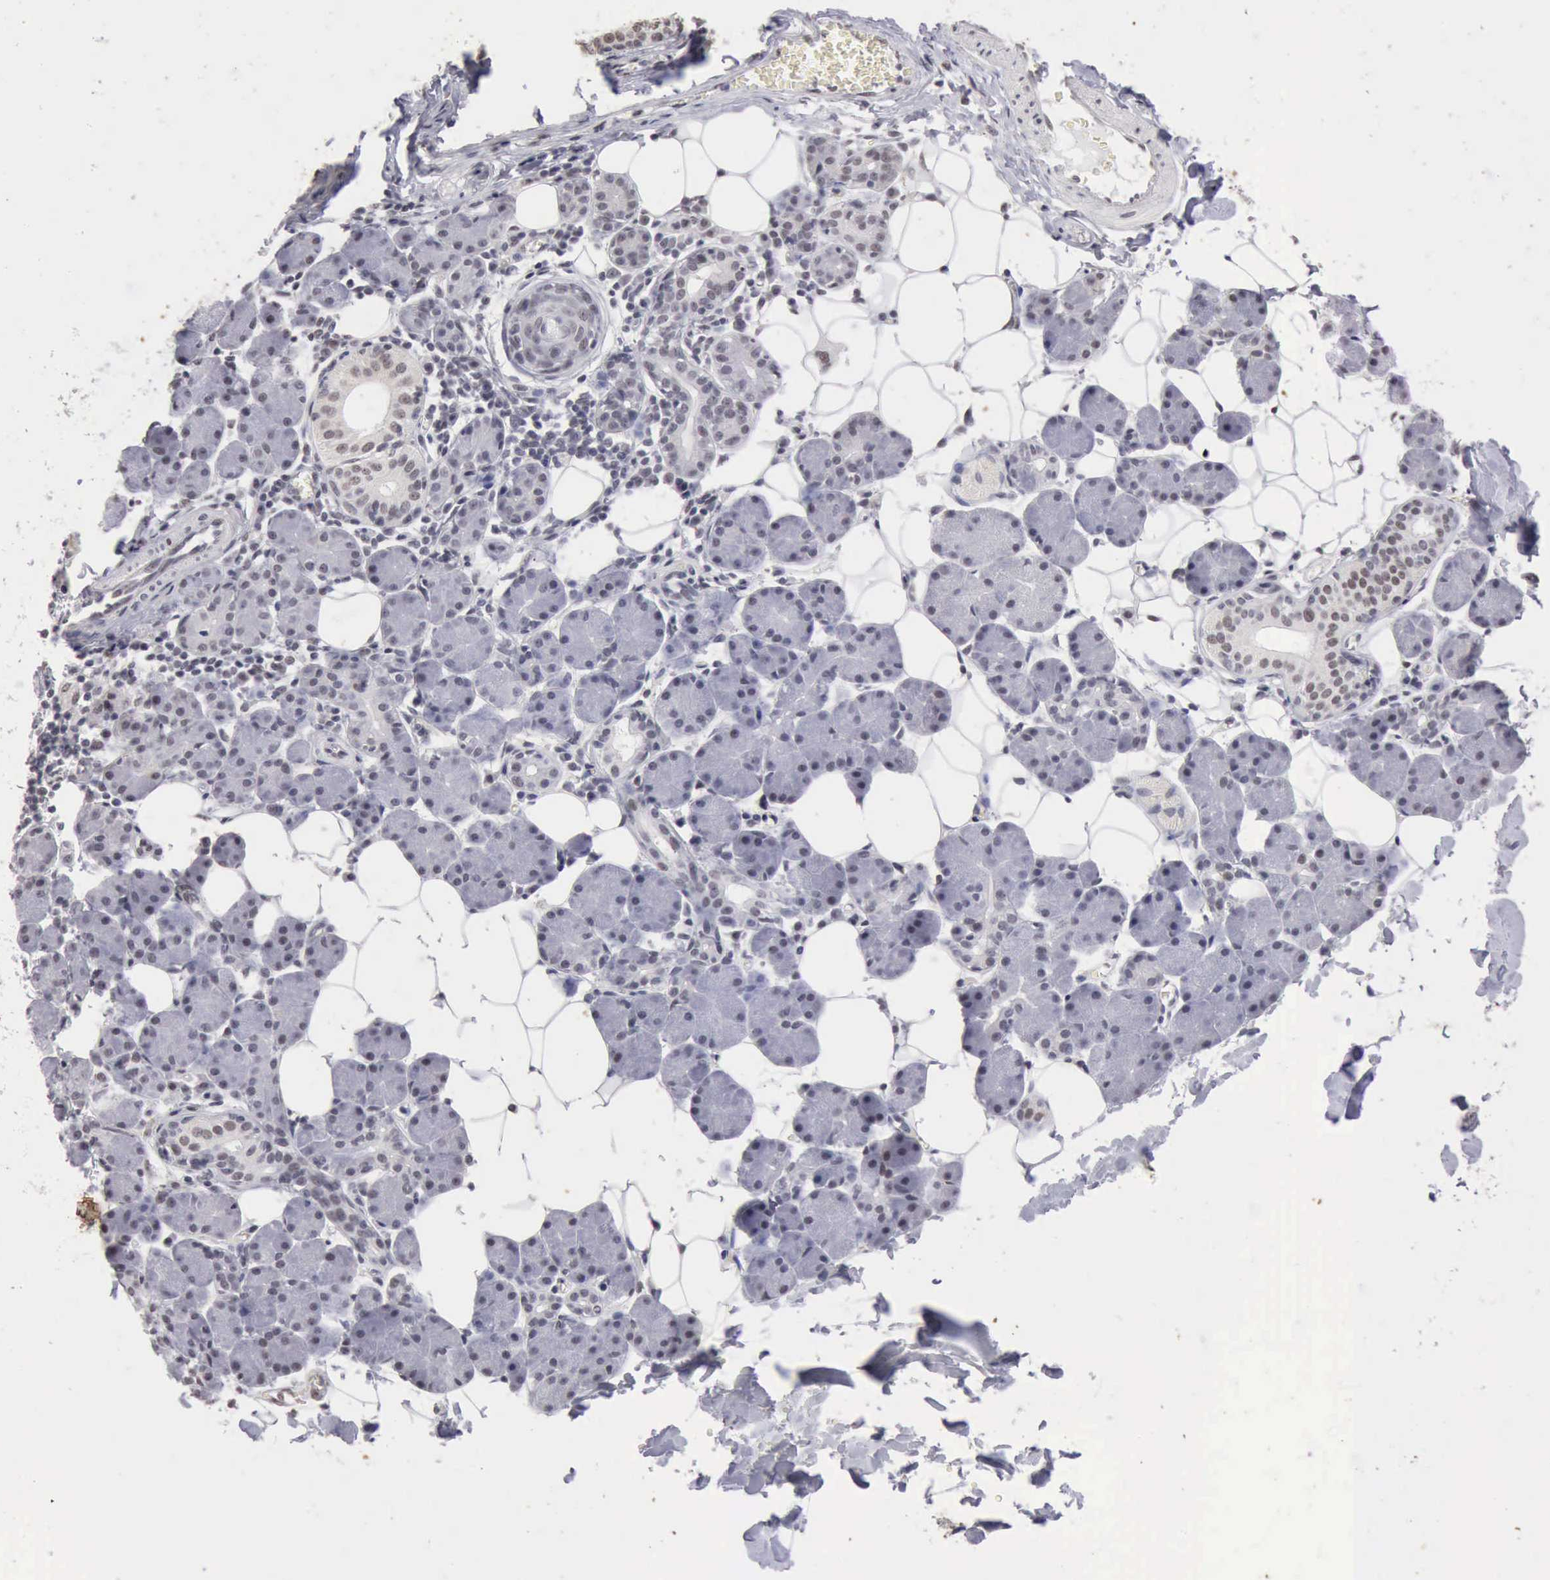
{"staining": {"intensity": "weak", "quantity": "<25%", "location": "nuclear"}, "tissue": "salivary gland", "cell_type": "Glandular cells", "image_type": "normal", "snomed": [{"axis": "morphology", "description": "Normal tissue, NOS"}, {"axis": "morphology", "description": "Adenoma, NOS"}, {"axis": "topography", "description": "Salivary gland"}], "caption": "Immunohistochemistry histopathology image of benign salivary gland stained for a protein (brown), which reveals no staining in glandular cells.", "gene": "TAF1", "patient": {"sex": "female", "age": 32}}